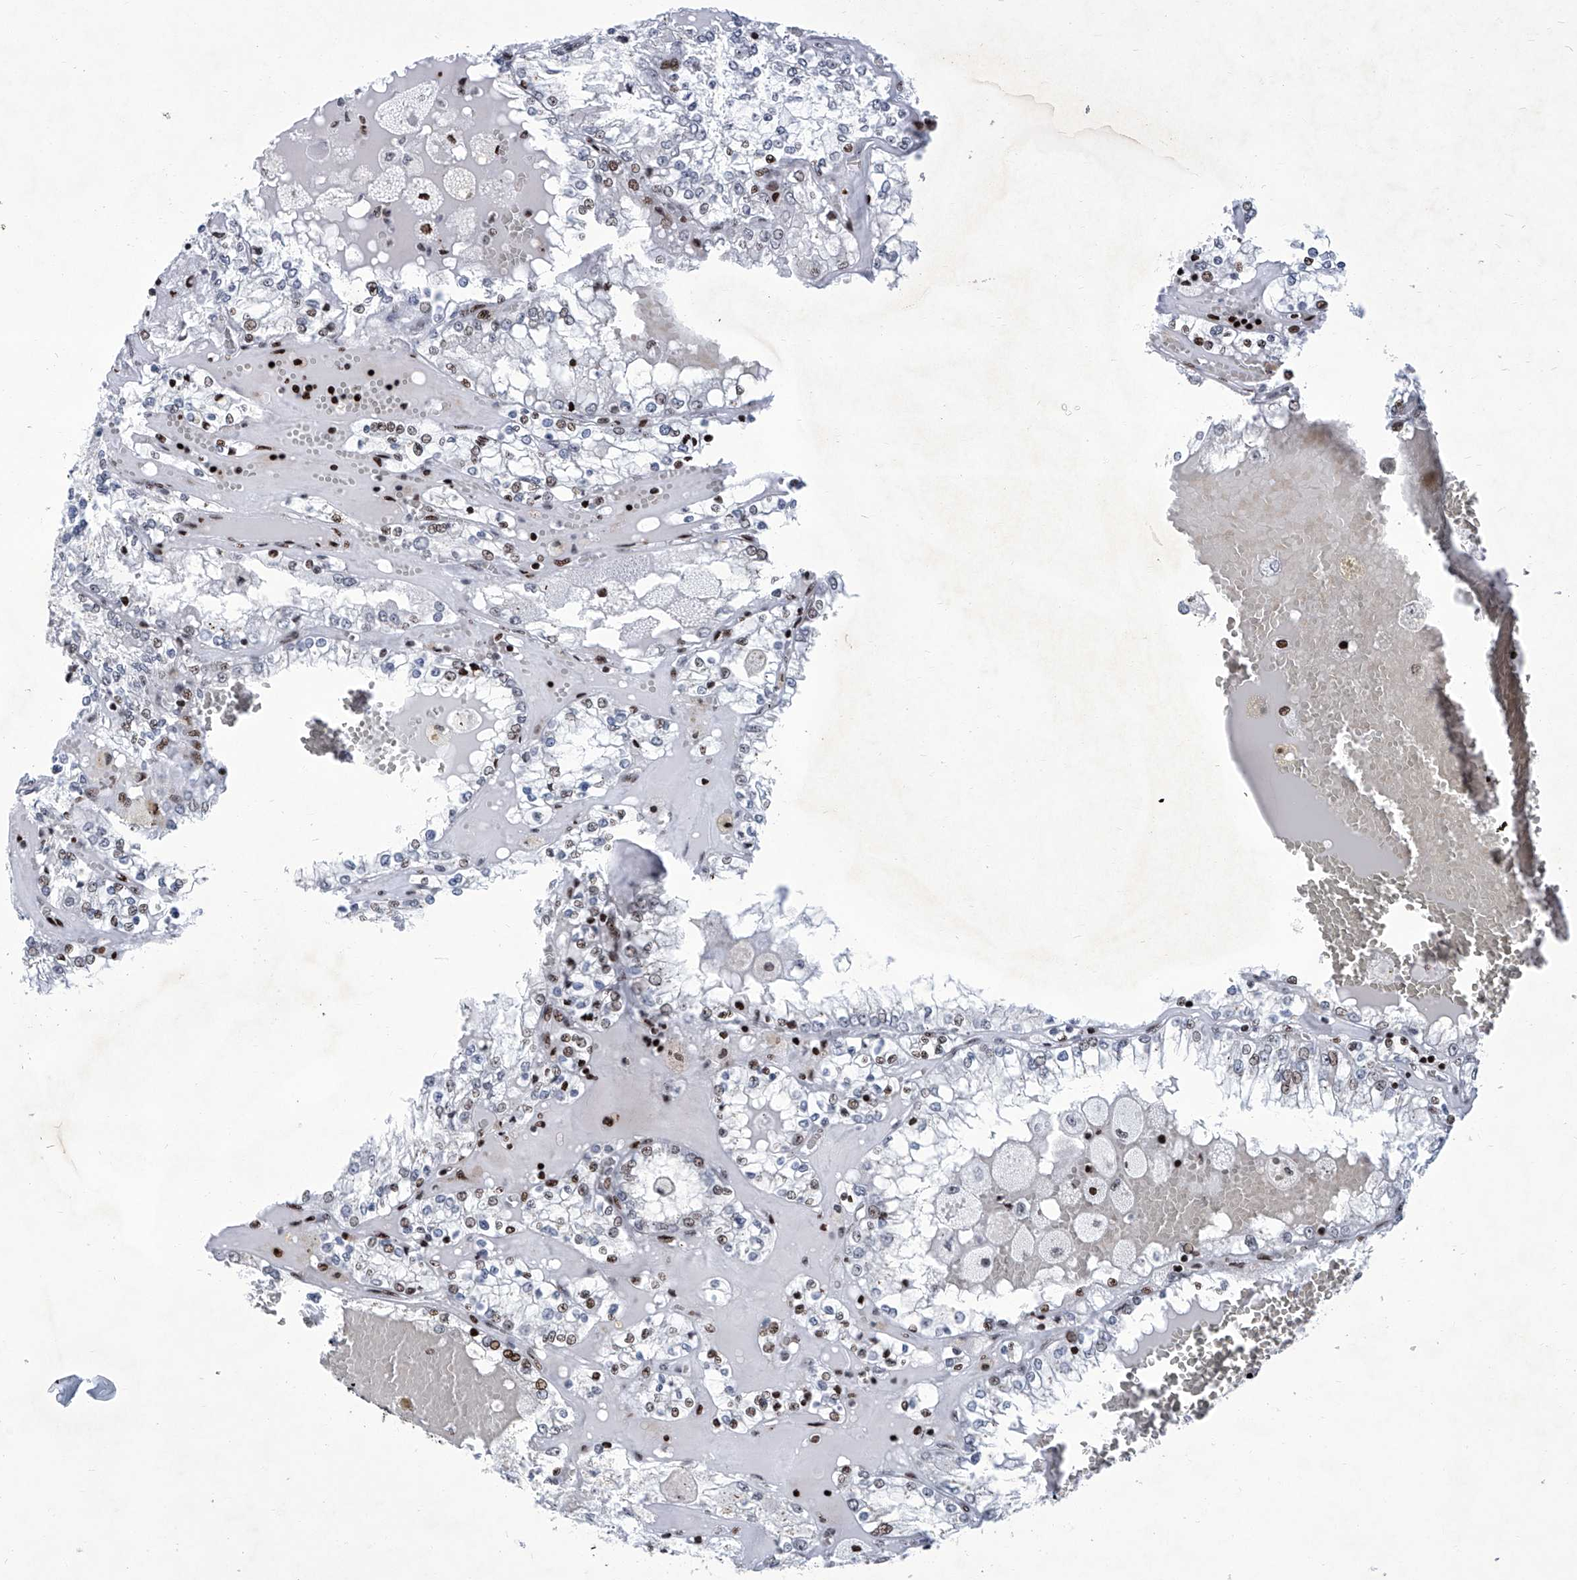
{"staining": {"intensity": "moderate", "quantity": "<25%", "location": "nuclear"}, "tissue": "renal cancer", "cell_type": "Tumor cells", "image_type": "cancer", "snomed": [{"axis": "morphology", "description": "Adenocarcinoma, NOS"}, {"axis": "topography", "description": "Kidney"}], "caption": "Tumor cells exhibit low levels of moderate nuclear positivity in approximately <25% of cells in renal cancer. The staining was performed using DAB to visualize the protein expression in brown, while the nuclei were stained in blue with hematoxylin (Magnification: 20x).", "gene": "HEY2", "patient": {"sex": "female", "age": 56}}